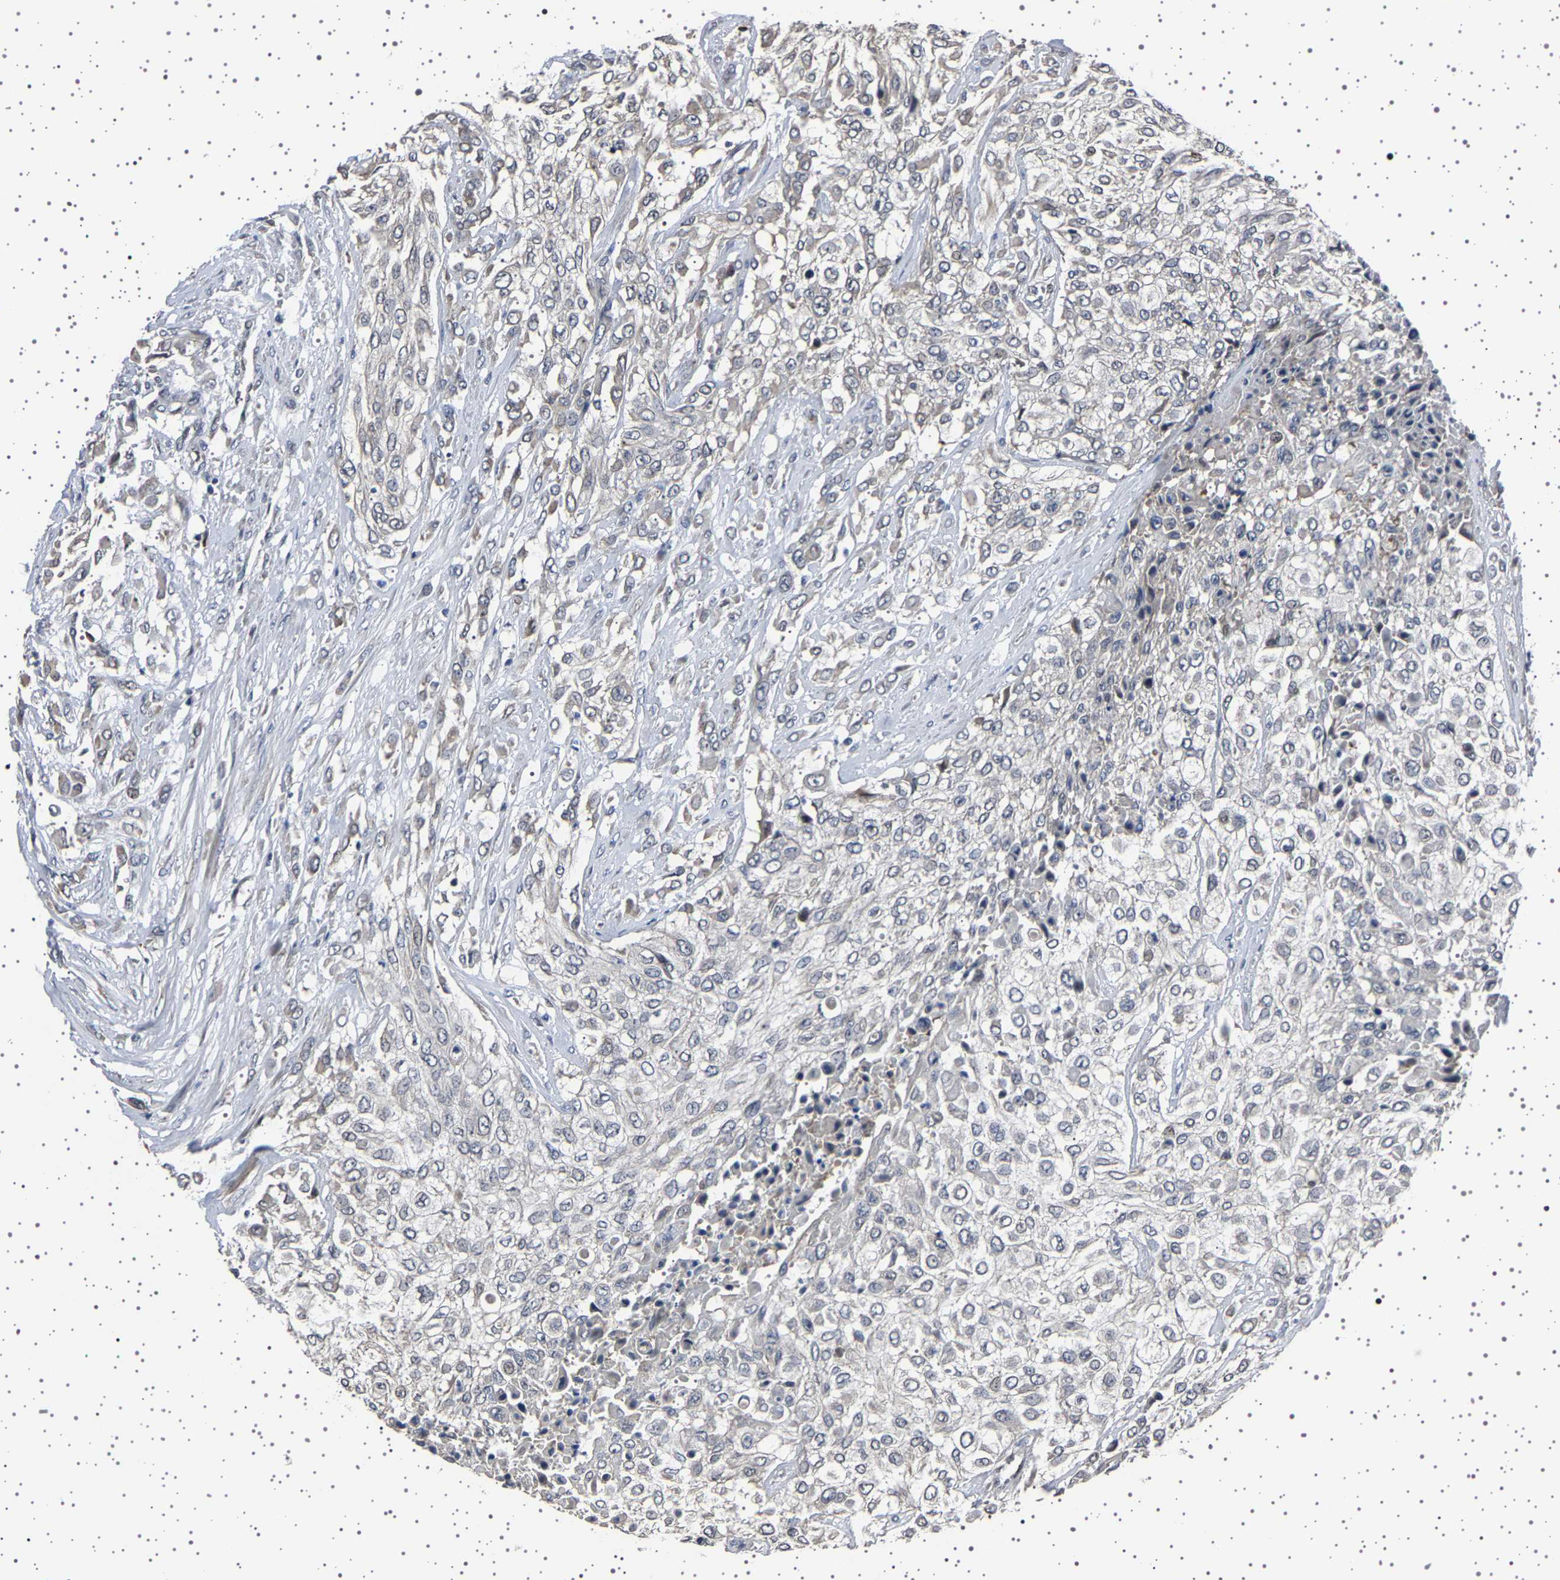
{"staining": {"intensity": "weak", "quantity": "<25%", "location": "cytoplasmic/membranous"}, "tissue": "urothelial cancer", "cell_type": "Tumor cells", "image_type": "cancer", "snomed": [{"axis": "morphology", "description": "Urothelial carcinoma, High grade"}, {"axis": "topography", "description": "Urinary bladder"}], "caption": "IHC micrograph of urothelial cancer stained for a protein (brown), which displays no expression in tumor cells.", "gene": "IL10RB", "patient": {"sex": "male", "age": 57}}